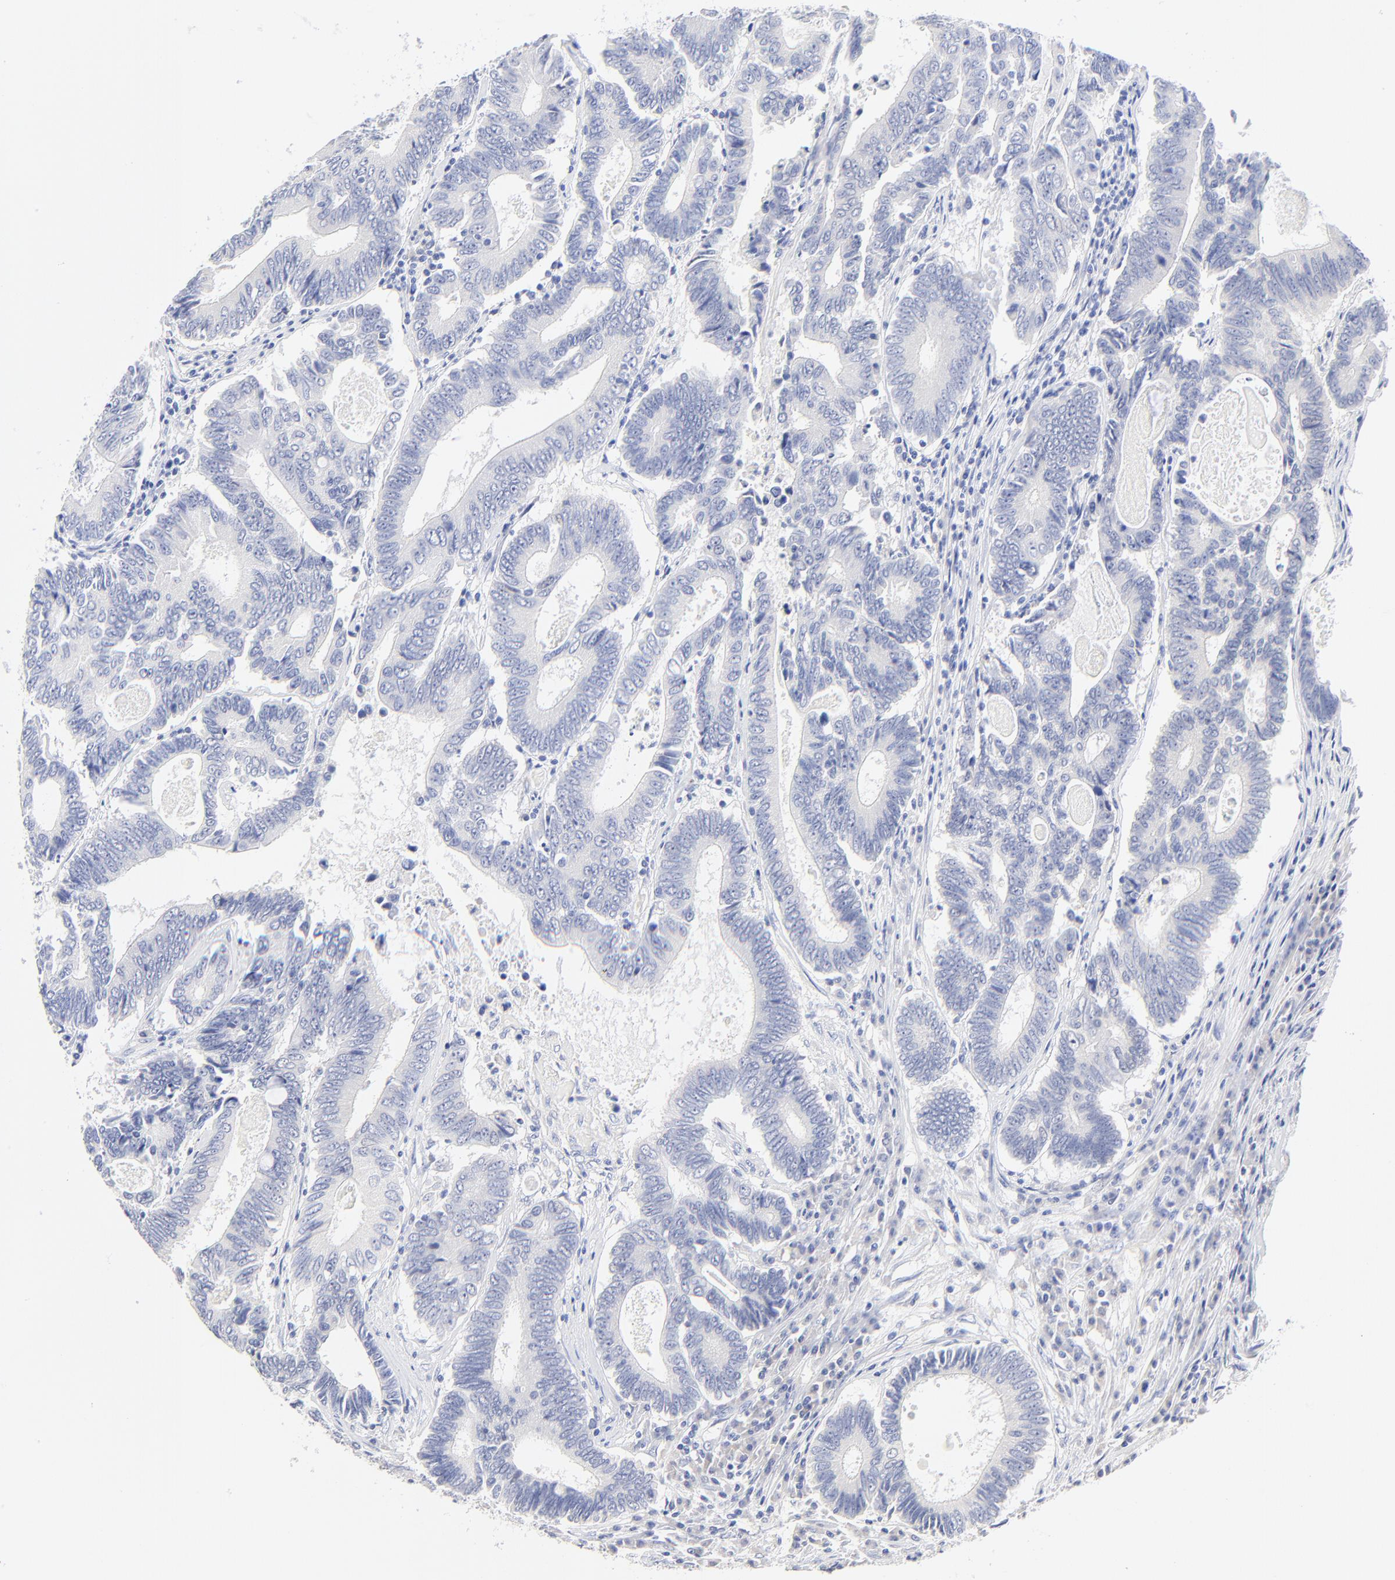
{"staining": {"intensity": "negative", "quantity": "none", "location": "none"}, "tissue": "colorectal cancer", "cell_type": "Tumor cells", "image_type": "cancer", "snomed": [{"axis": "morphology", "description": "Adenocarcinoma, NOS"}, {"axis": "topography", "description": "Colon"}], "caption": "An immunohistochemistry (IHC) micrograph of colorectal cancer is shown. There is no staining in tumor cells of colorectal cancer. Nuclei are stained in blue.", "gene": "SULT4A1", "patient": {"sex": "female", "age": 78}}